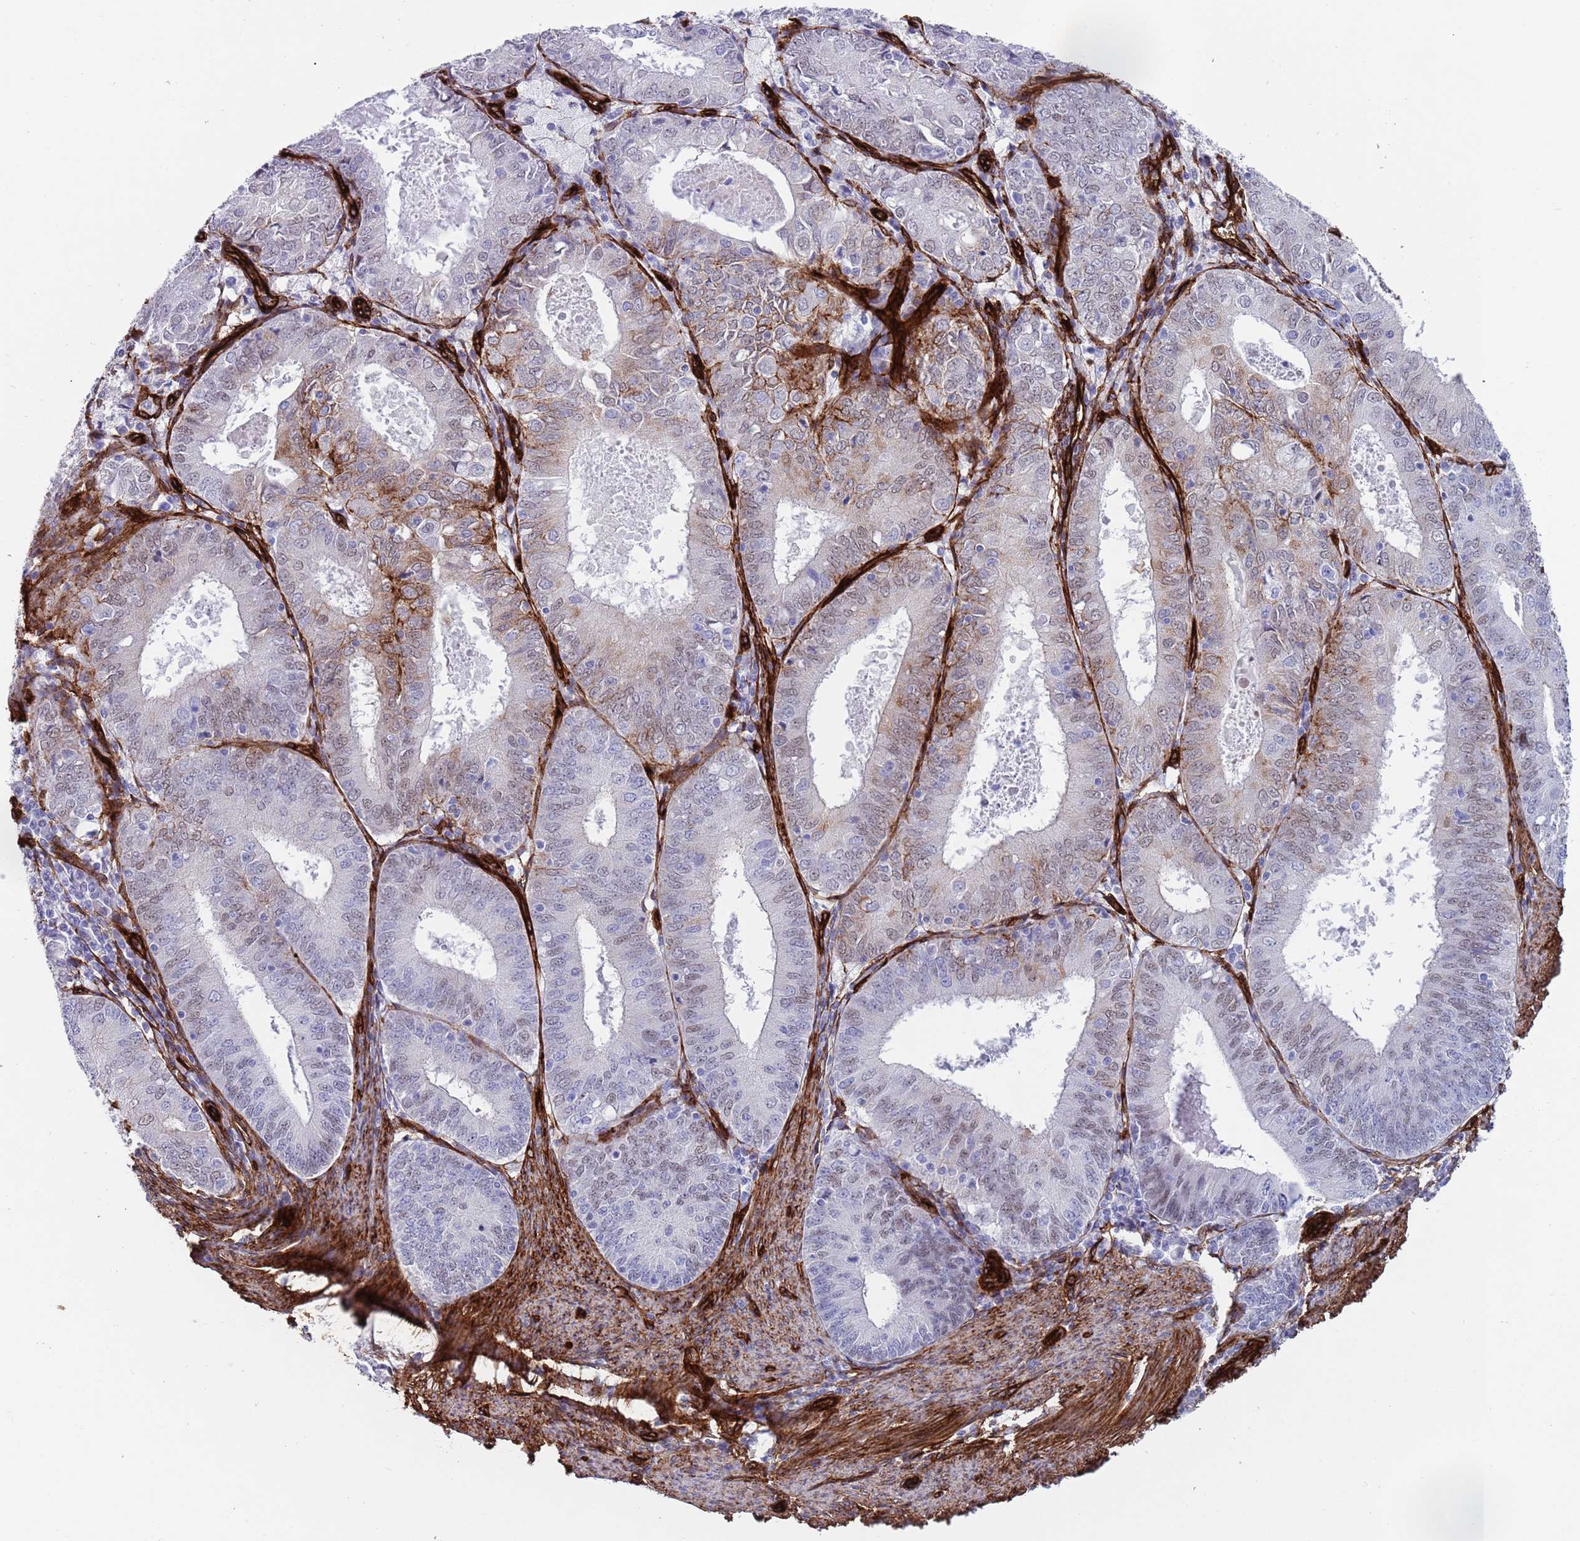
{"staining": {"intensity": "weak", "quantity": "<25%", "location": "cytoplasmic/membranous,nuclear"}, "tissue": "endometrial cancer", "cell_type": "Tumor cells", "image_type": "cancer", "snomed": [{"axis": "morphology", "description": "Adenocarcinoma, NOS"}, {"axis": "topography", "description": "Endometrium"}], "caption": "This is an immunohistochemistry (IHC) micrograph of human endometrial adenocarcinoma. There is no expression in tumor cells.", "gene": "CAV2", "patient": {"sex": "female", "age": 57}}